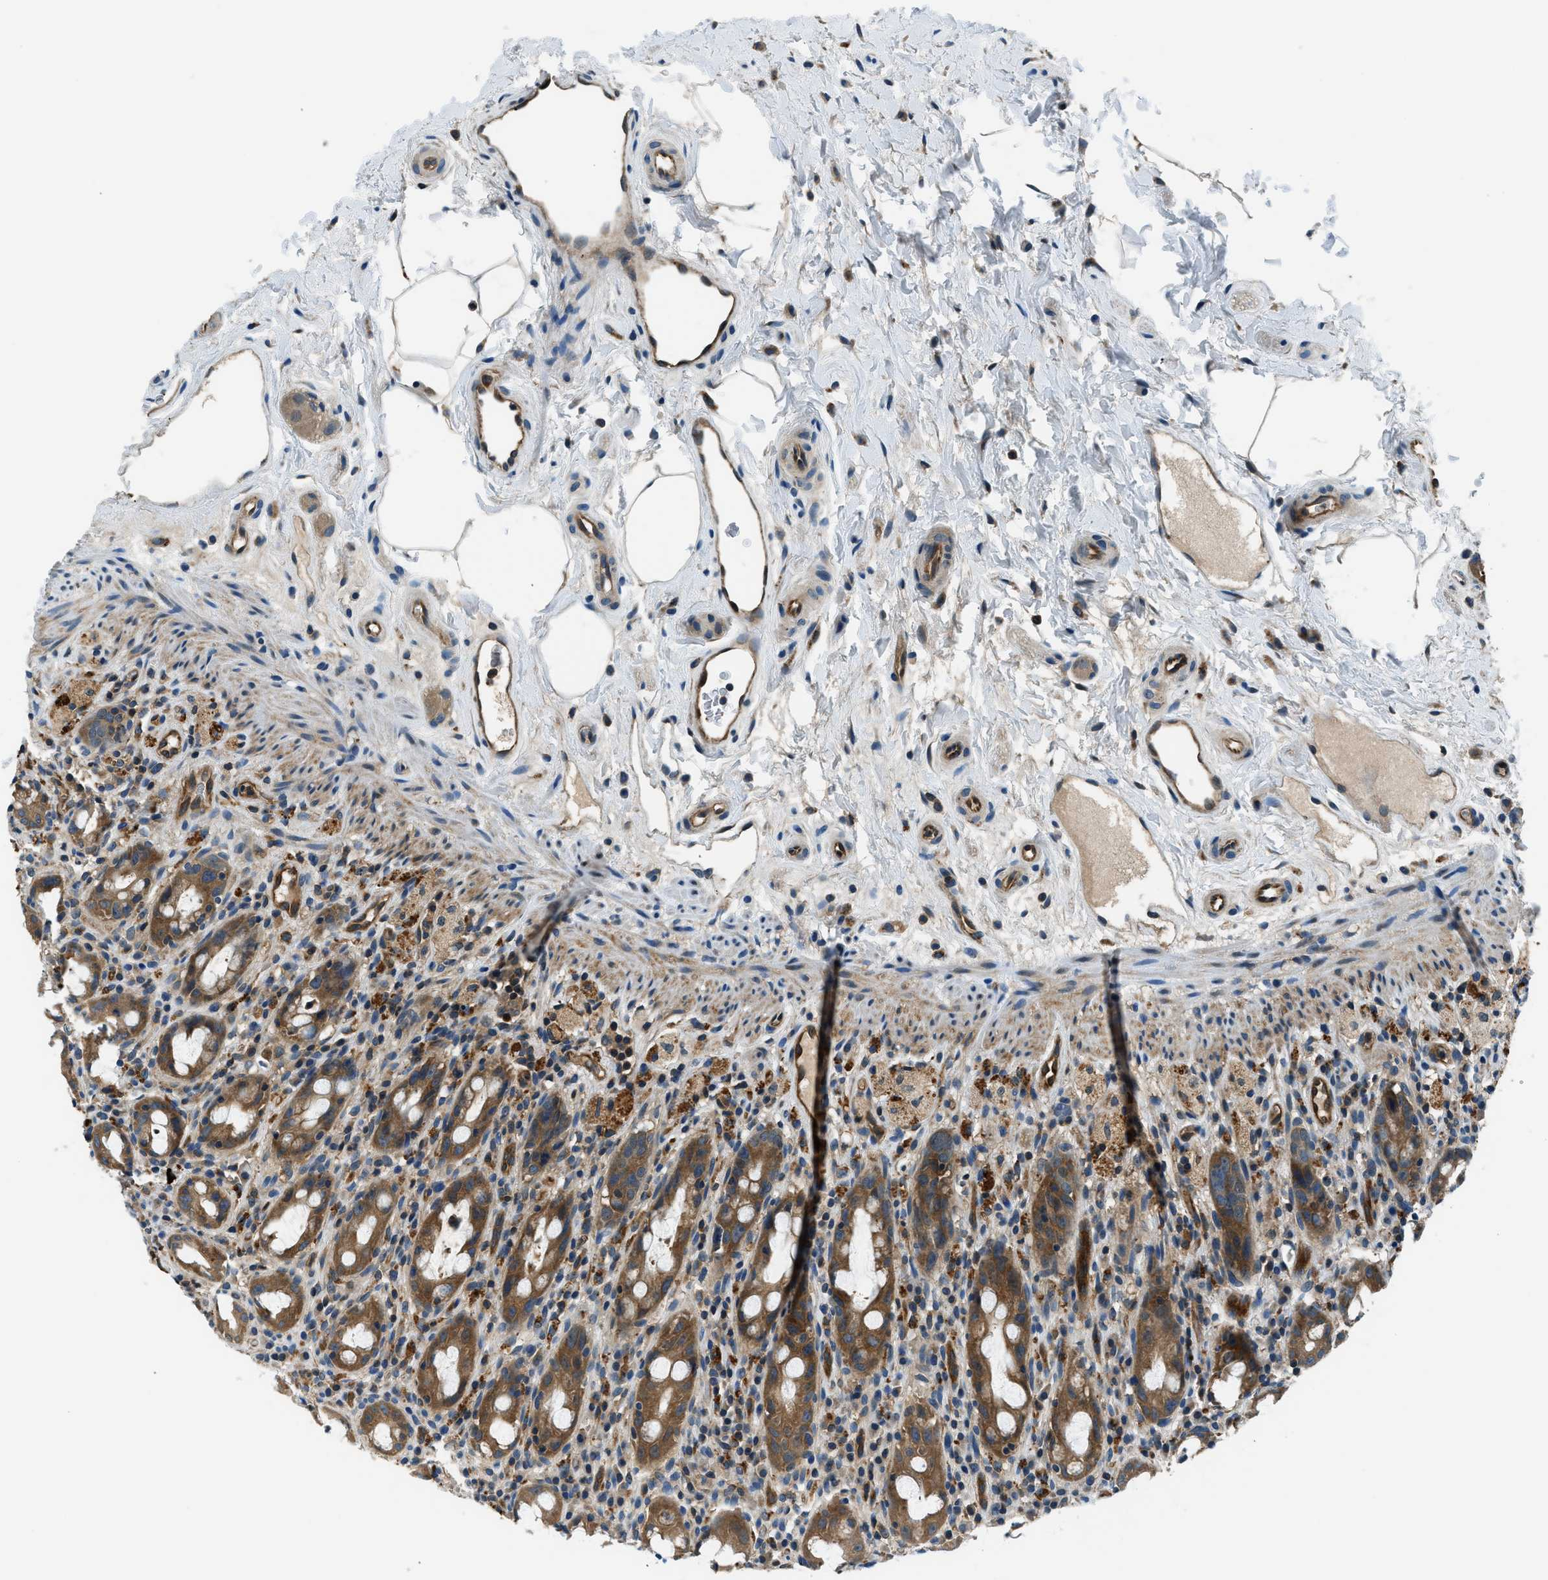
{"staining": {"intensity": "moderate", "quantity": ">75%", "location": "cytoplasmic/membranous"}, "tissue": "rectum", "cell_type": "Glandular cells", "image_type": "normal", "snomed": [{"axis": "morphology", "description": "Normal tissue, NOS"}, {"axis": "topography", "description": "Rectum"}], "caption": "DAB immunohistochemical staining of benign rectum demonstrates moderate cytoplasmic/membranous protein expression in approximately >75% of glandular cells.", "gene": "SLC19A2", "patient": {"sex": "male", "age": 44}}